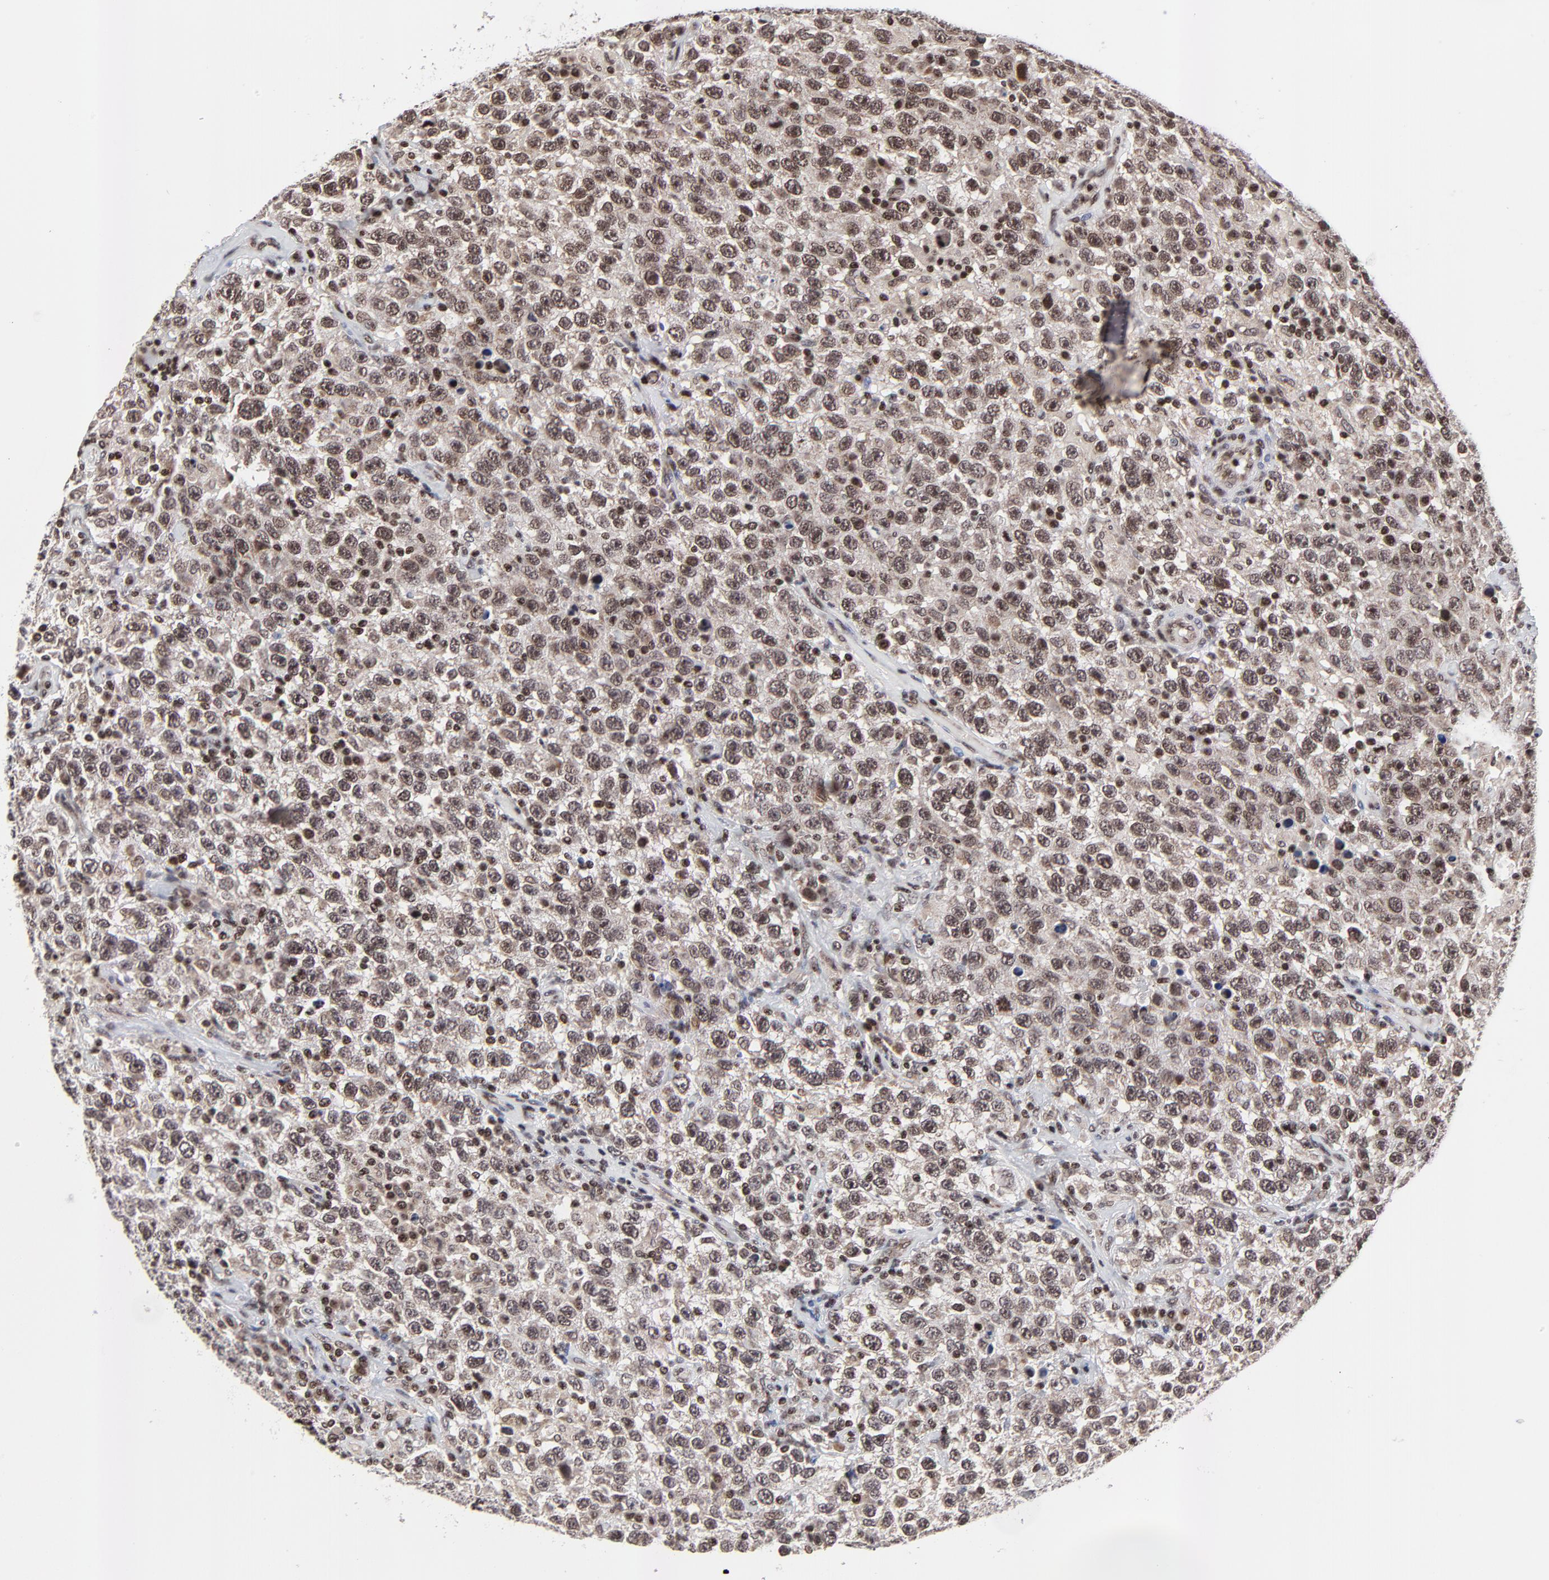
{"staining": {"intensity": "moderate", "quantity": ">75%", "location": "cytoplasmic/membranous,nuclear"}, "tissue": "testis cancer", "cell_type": "Tumor cells", "image_type": "cancer", "snomed": [{"axis": "morphology", "description": "Seminoma, NOS"}, {"axis": "topography", "description": "Testis"}], "caption": "Immunohistochemical staining of human seminoma (testis) exhibits moderate cytoplasmic/membranous and nuclear protein expression in approximately >75% of tumor cells. The staining was performed using DAB, with brown indicating positive protein expression. Nuclei are stained blue with hematoxylin.", "gene": "ZNF777", "patient": {"sex": "male", "age": 41}}